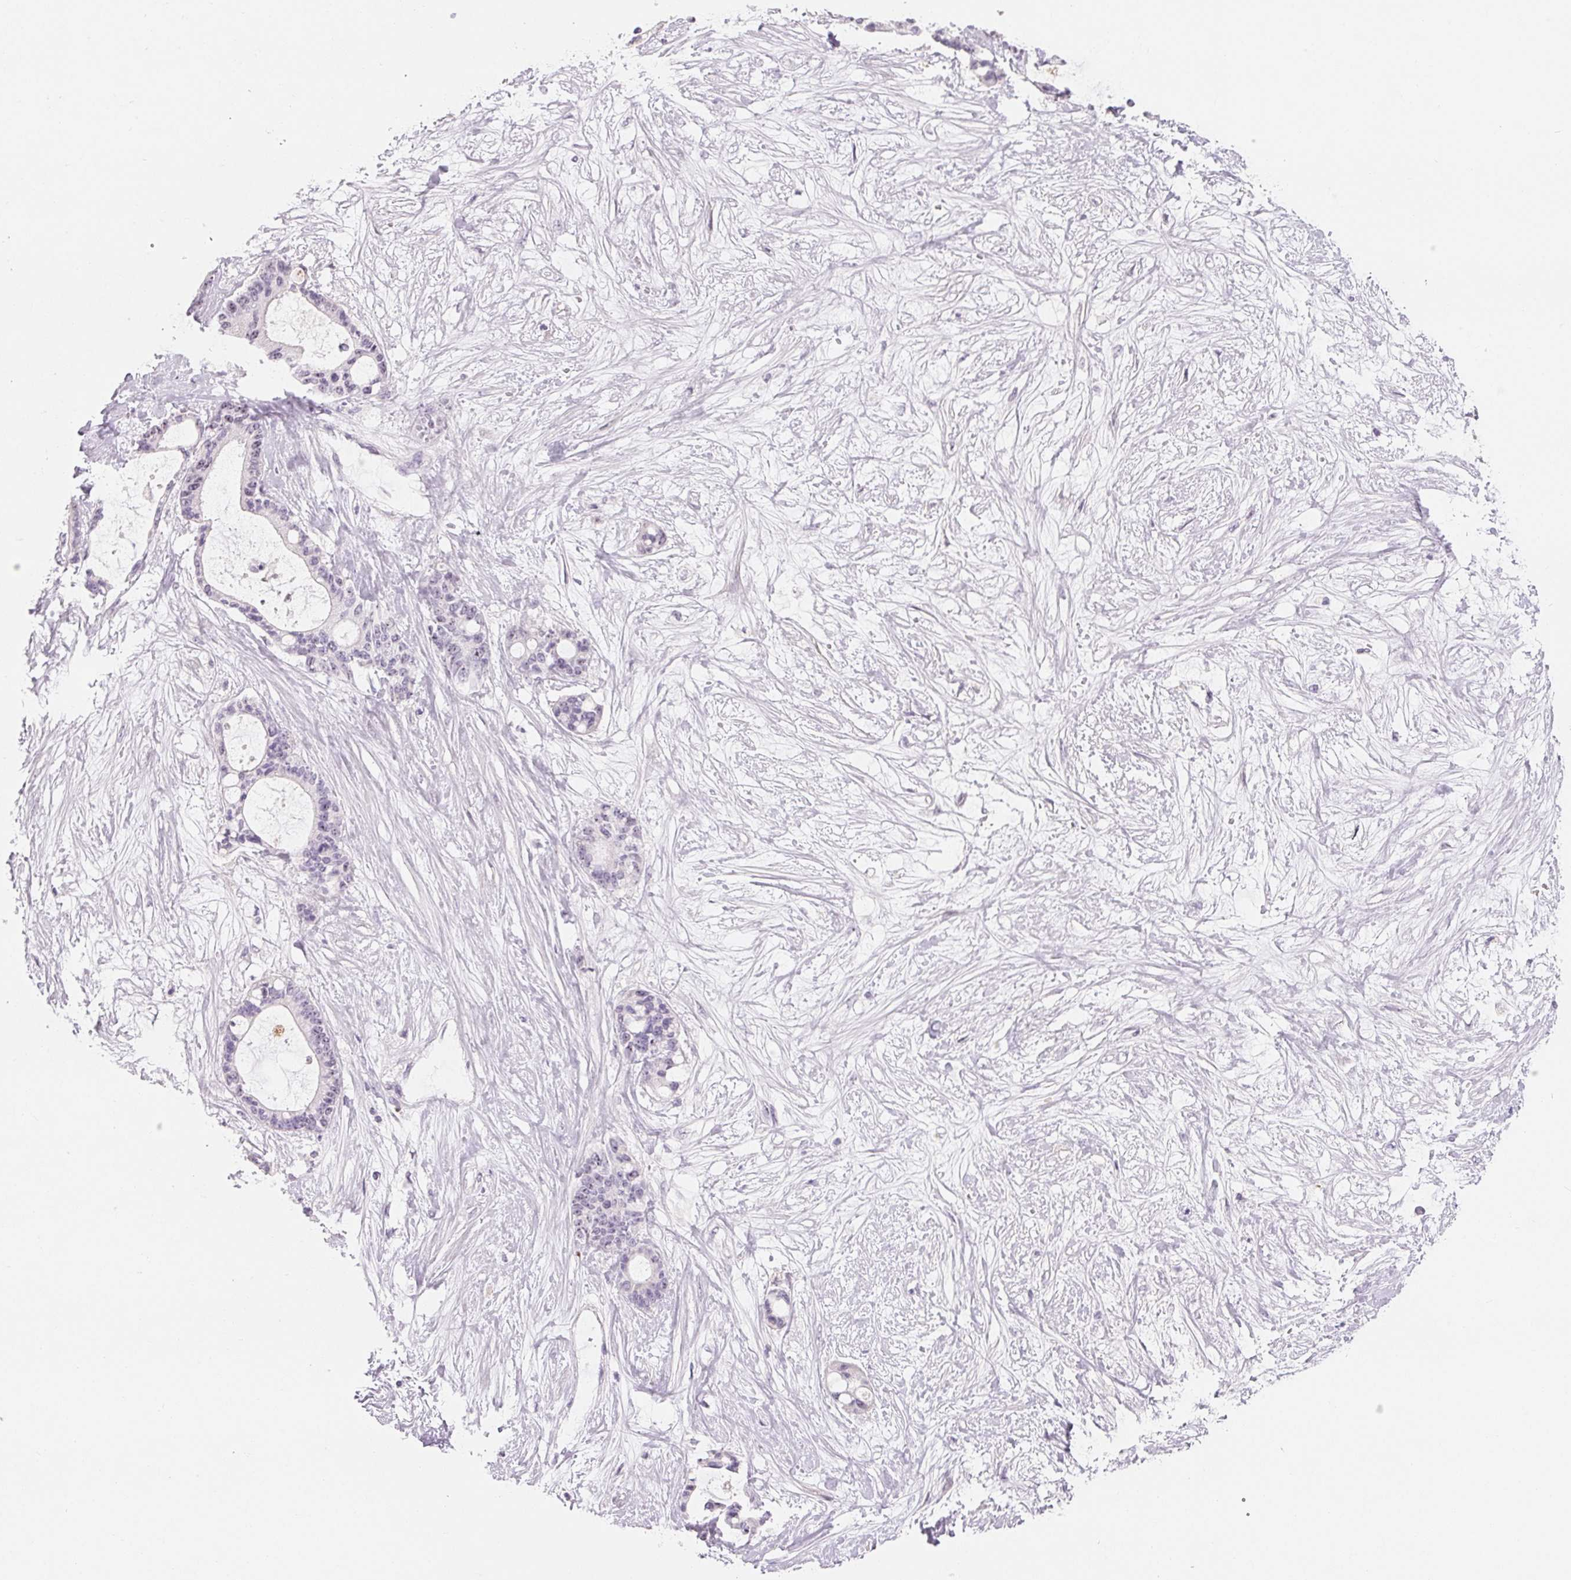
{"staining": {"intensity": "negative", "quantity": "none", "location": "none"}, "tissue": "liver cancer", "cell_type": "Tumor cells", "image_type": "cancer", "snomed": [{"axis": "morphology", "description": "Normal tissue, NOS"}, {"axis": "morphology", "description": "Cholangiocarcinoma"}, {"axis": "topography", "description": "Liver"}, {"axis": "topography", "description": "Peripheral nerve tissue"}], "caption": "High power microscopy micrograph of an immunohistochemistry image of liver cancer, revealing no significant positivity in tumor cells.", "gene": "CD69", "patient": {"sex": "female", "age": 73}}